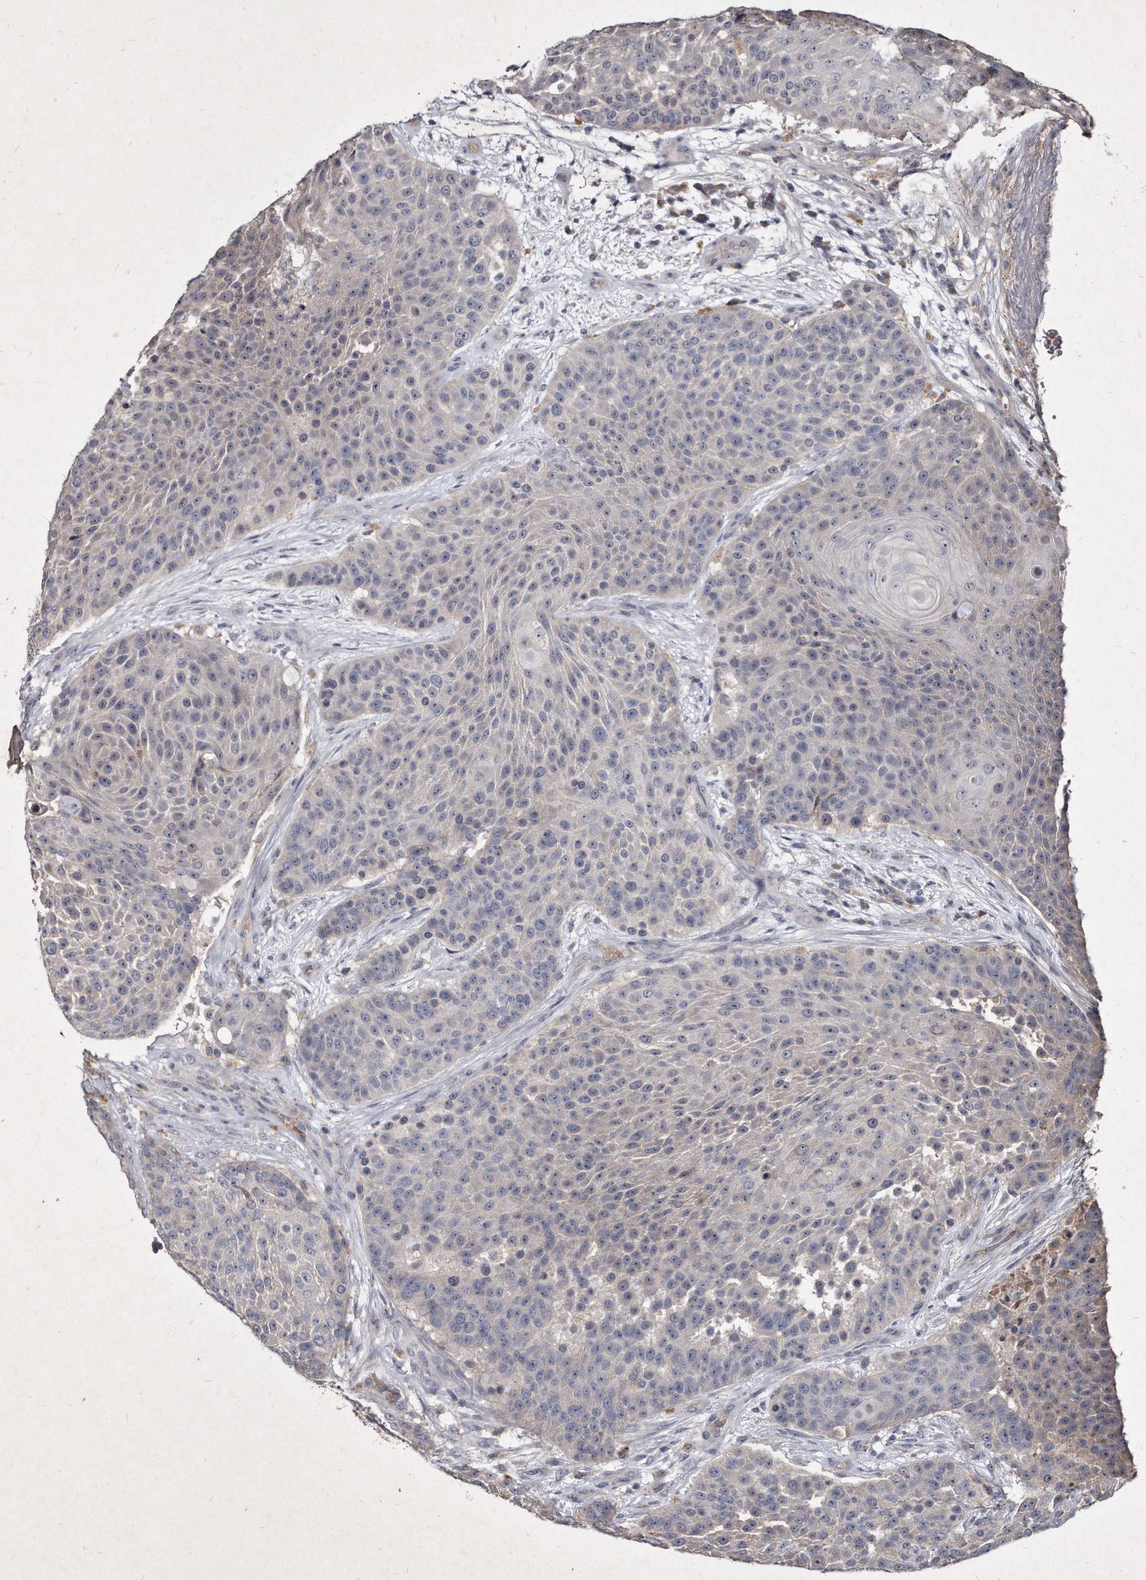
{"staining": {"intensity": "weak", "quantity": "<25%", "location": "cytoplasmic/membranous"}, "tissue": "urothelial cancer", "cell_type": "Tumor cells", "image_type": "cancer", "snomed": [{"axis": "morphology", "description": "Urothelial carcinoma, High grade"}, {"axis": "topography", "description": "Urinary bladder"}], "caption": "This is an immunohistochemistry image of human urothelial cancer. There is no staining in tumor cells.", "gene": "KLHDC3", "patient": {"sex": "female", "age": 63}}